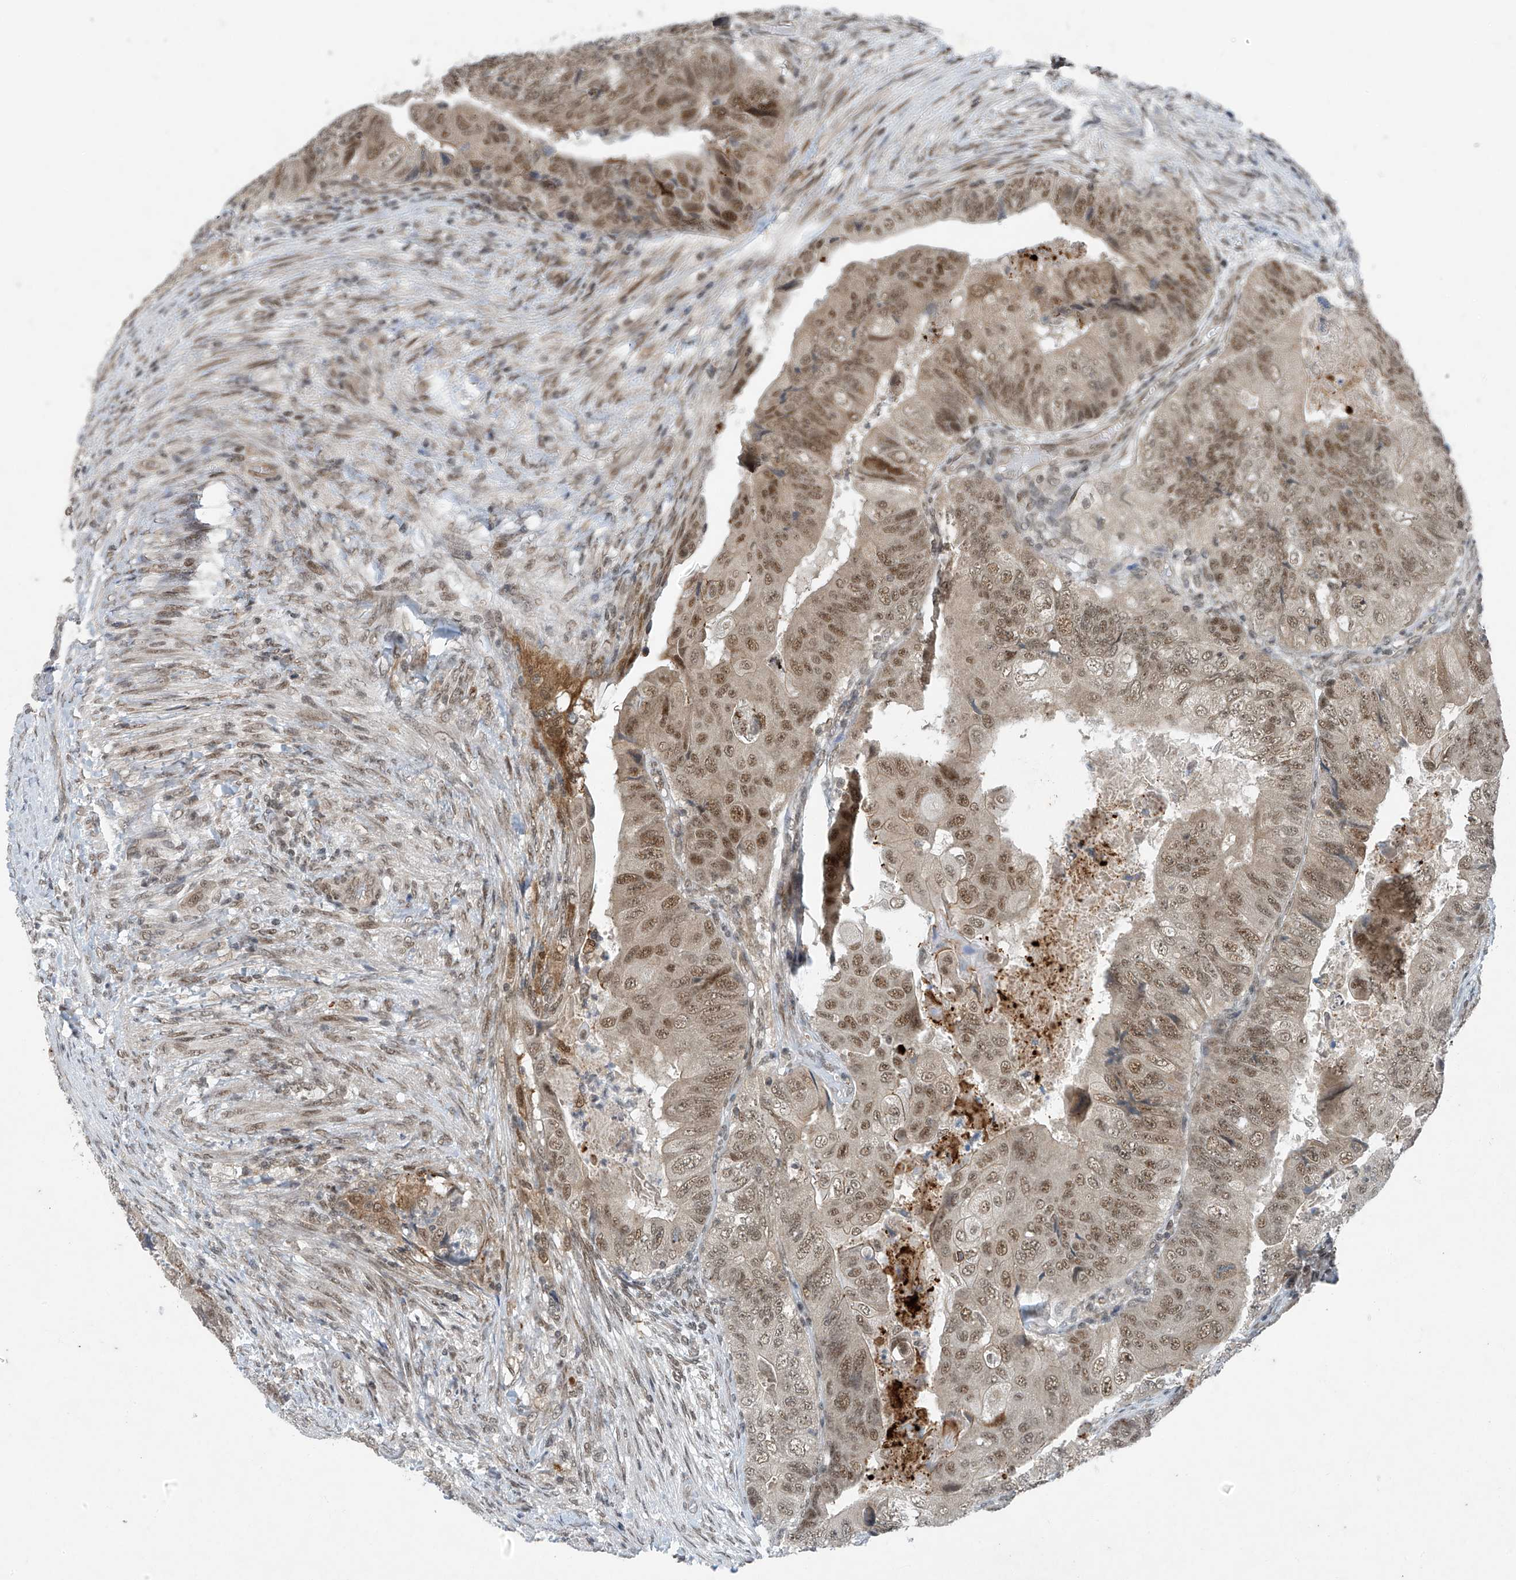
{"staining": {"intensity": "moderate", "quantity": ">75%", "location": "nuclear"}, "tissue": "colorectal cancer", "cell_type": "Tumor cells", "image_type": "cancer", "snomed": [{"axis": "morphology", "description": "Adenocarcinoma, NOS"}, {"axis": "topography", "description": "Rectum"}], "caption": "A micrograph of human adenocarcinoma (colorectal) stained for a protein reveals moderate nuclear brown staining in tumor cells.", "gene": "TAF8", "patient": {"sex": "male", "age": 63}}